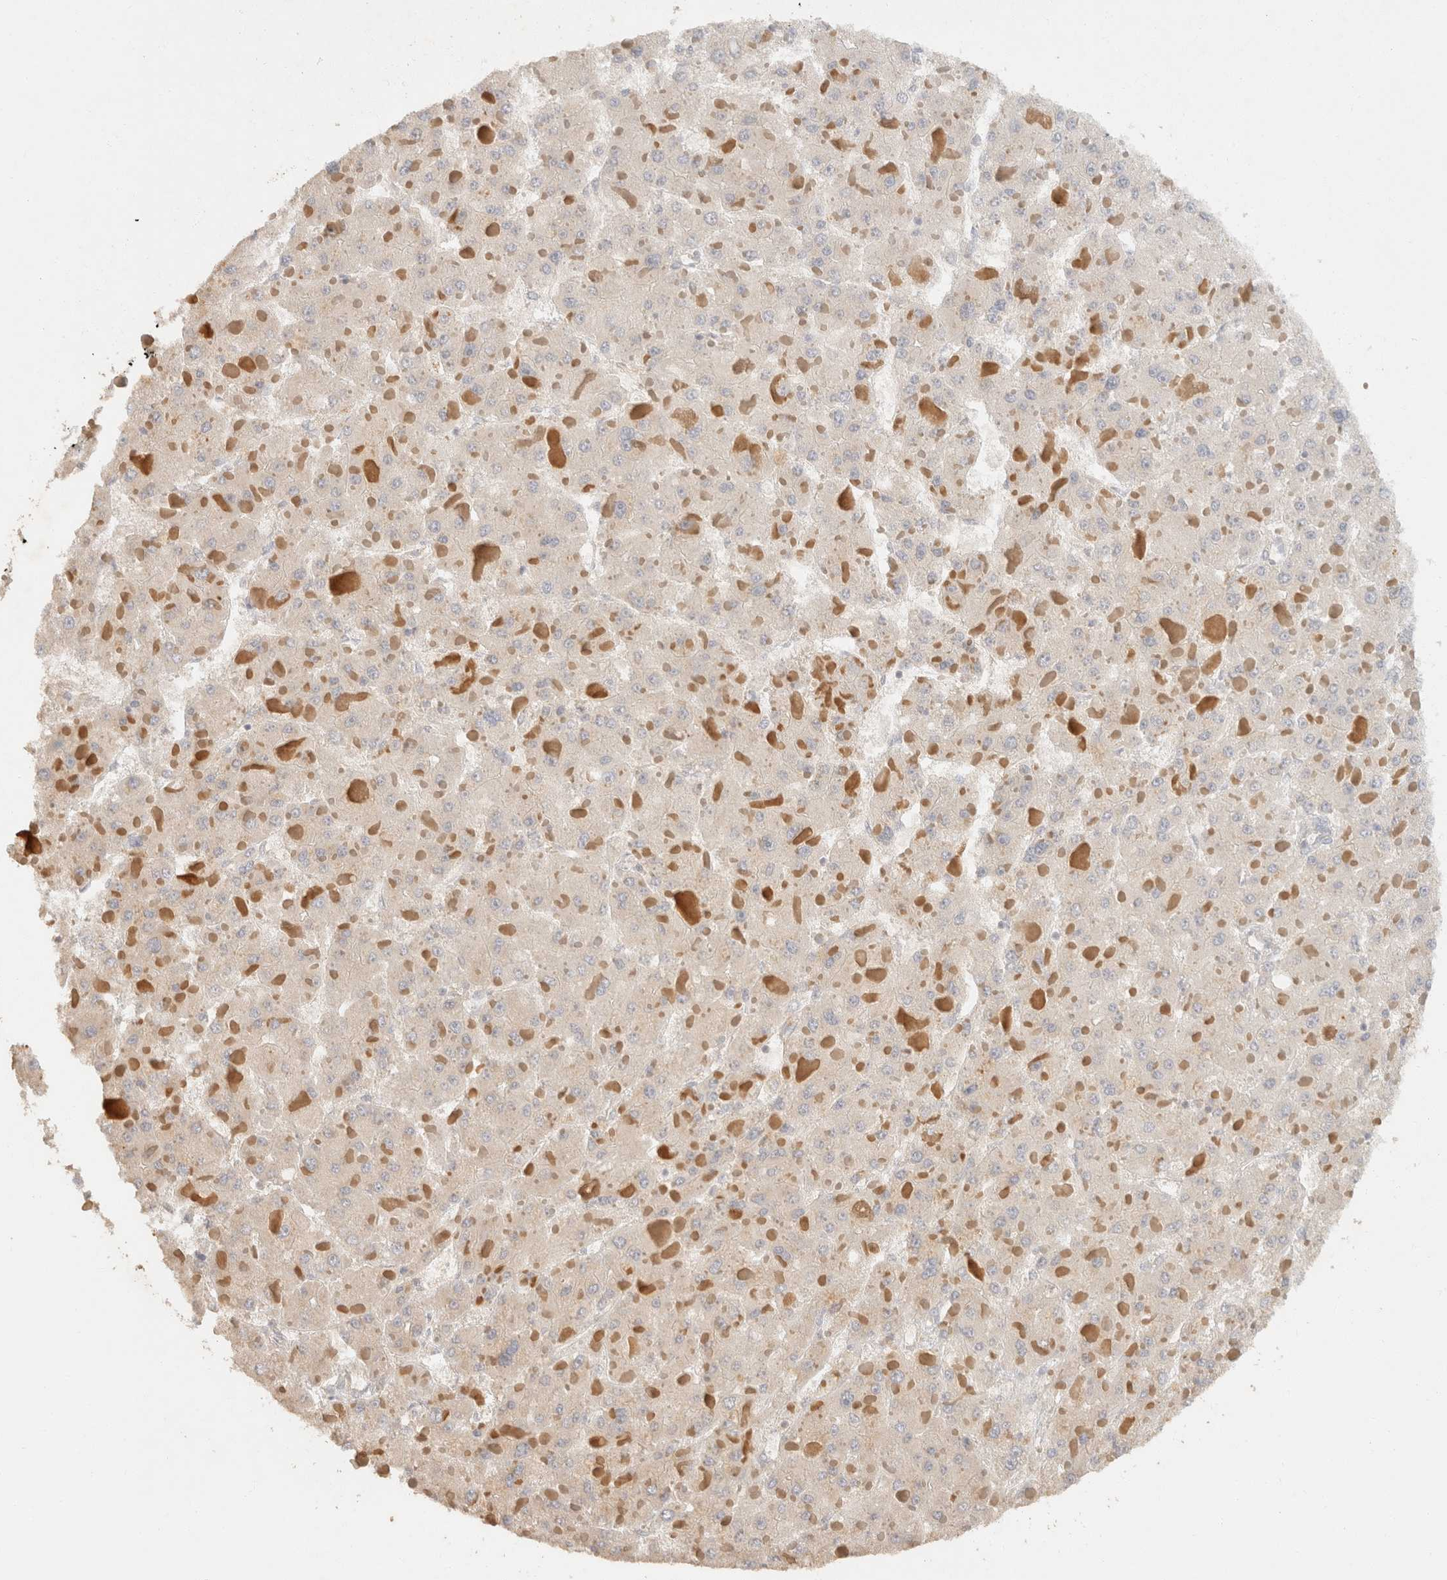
{"staining": {"intensity": "weak", "quantity": "<25%", "location": "cytoplasmic/membranous"}, "tissue": "liver cancer", "cell_type": "Tumor cells", "image_type": "cancer", "snomed": [{"axis": "morphology", "description": "Carcinoma, Hepatocellular, NOS"}, {"axis": "topography", "description": "Liver"}], "caption": "This is a histopathology image of IHC staining of hepatocellular carcinoma (liver), which shows no staining in tumor cells.", "gene": "TACC1", "patient": {"sex": "female", "age": 73}}